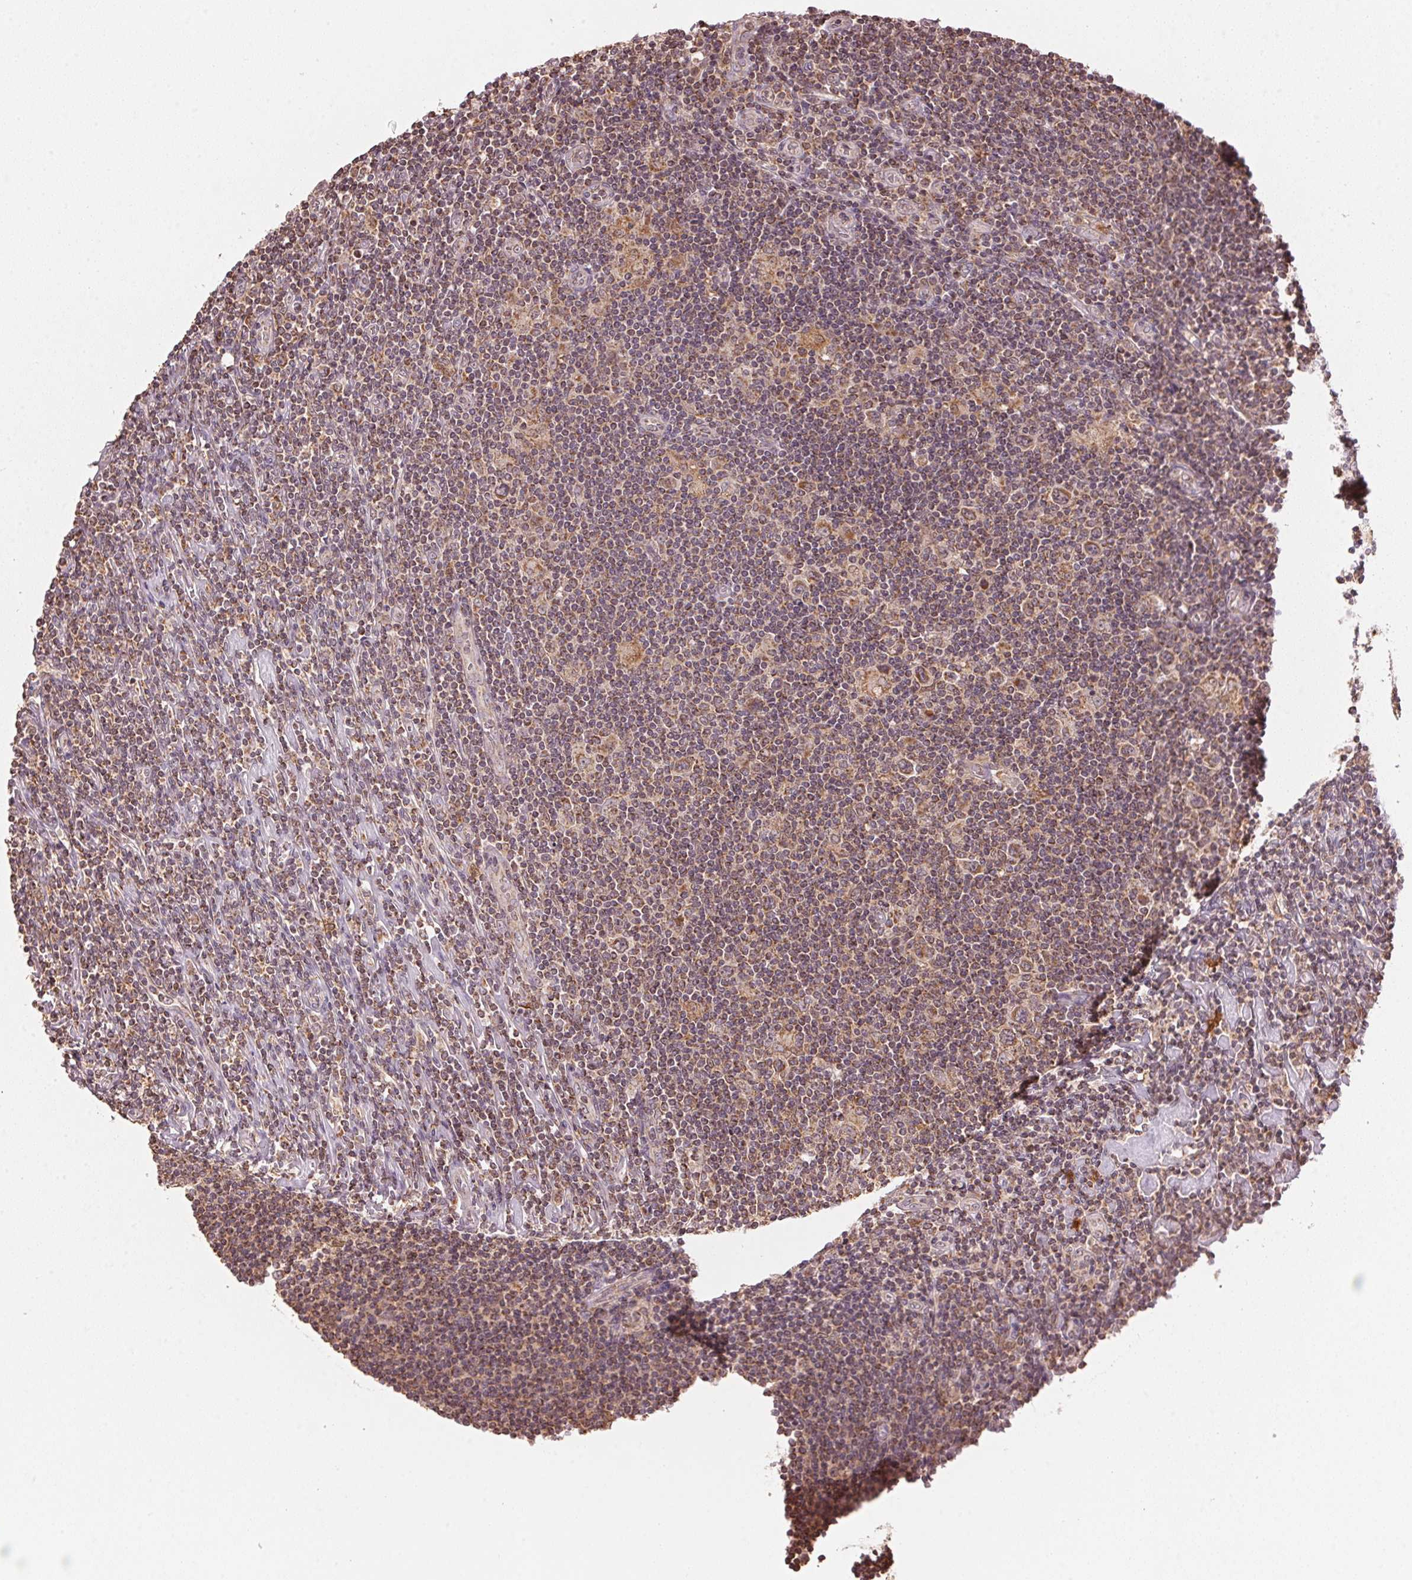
{"staining": {"intensity": "moderate", "quantity": ">75%", "location": "cytoplasmic/membranous"}, "tissue": "lymphoma", "cell_type": "Tumor cells", "image_type": "cancer", "snomed": [{"axis": "morphology", "description": "Hodgkin's disease, NOS"}, {"axis": "topography", "description": "Lymph node"}], "caption": "Immunohistochemical staining of human Hodgkin's disease exhibits medium levels of moderate cytoplasmic/membranous protein positivity in approximately >75% of tumor cells.", "gene": "ARHGAP6", "patient": {"sex": "male", "age": 40}}